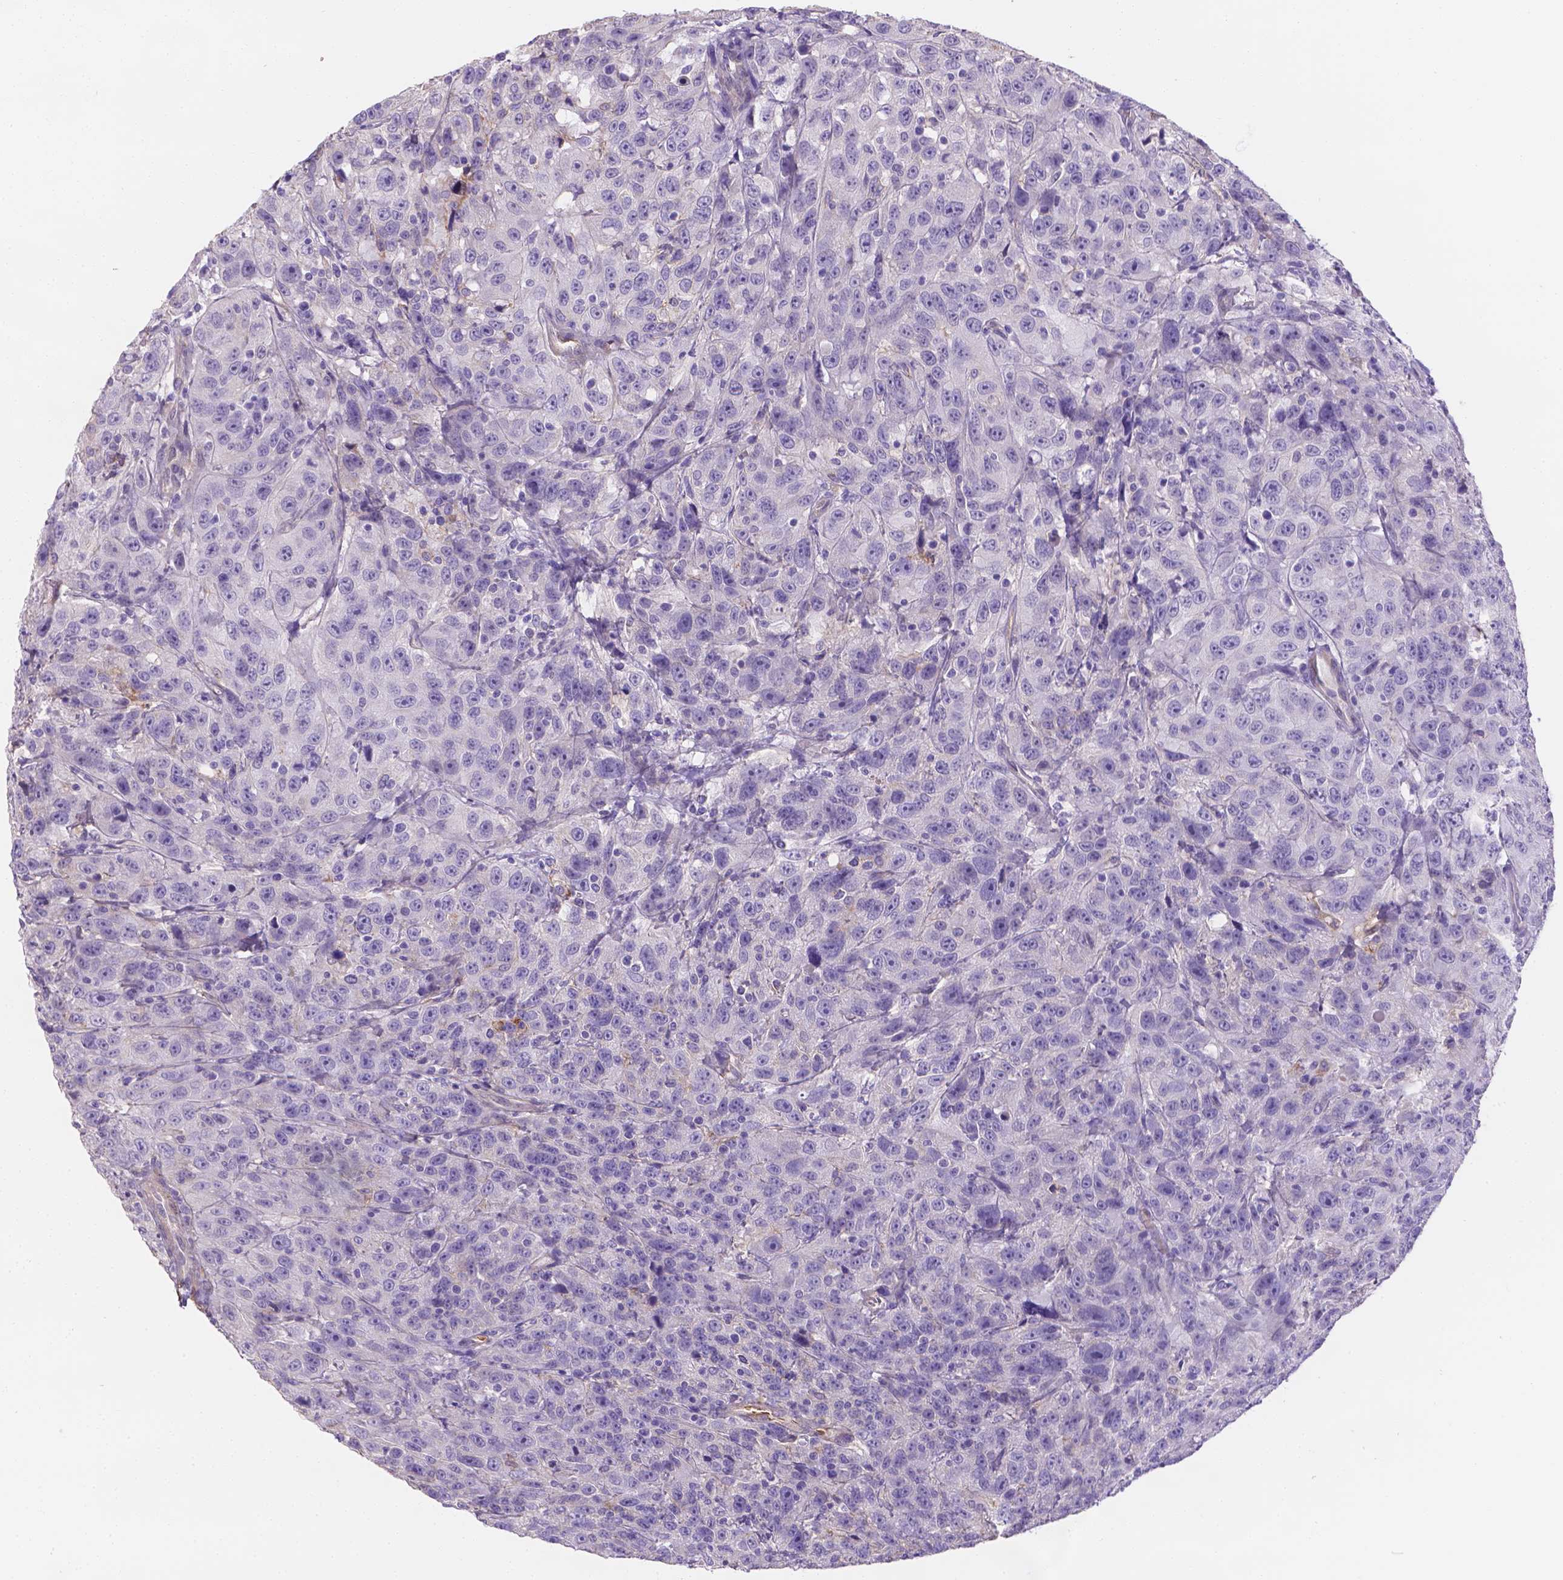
{"staining": {"intensity": "negative", "quantity": "none", "location": "none"}, "tissue": "urothelial cancer", "cell_type": "Tumor cells", "image_type": "cancer", "snomed": [{"axis": "morphology", "description": "Urothelial carcinoma, NOS"}, {"axis": "morphology", "description": "Urothelial carcinoma, High grade"}, {"axis": "topography", "description": "Urinary bladder"}], "caption": "A high-resolution micrograph shows immunohistochemistry (IHC) staining of transitional cell carcinoma, which demonstrates no significant expression in tumor cells. (DAB (3,3'-diaminobenzidine) immunohistochemistry (IHC), high magnification).", "gene": "SLC40A1", "patient": {"sex": "female", "age": 73}}